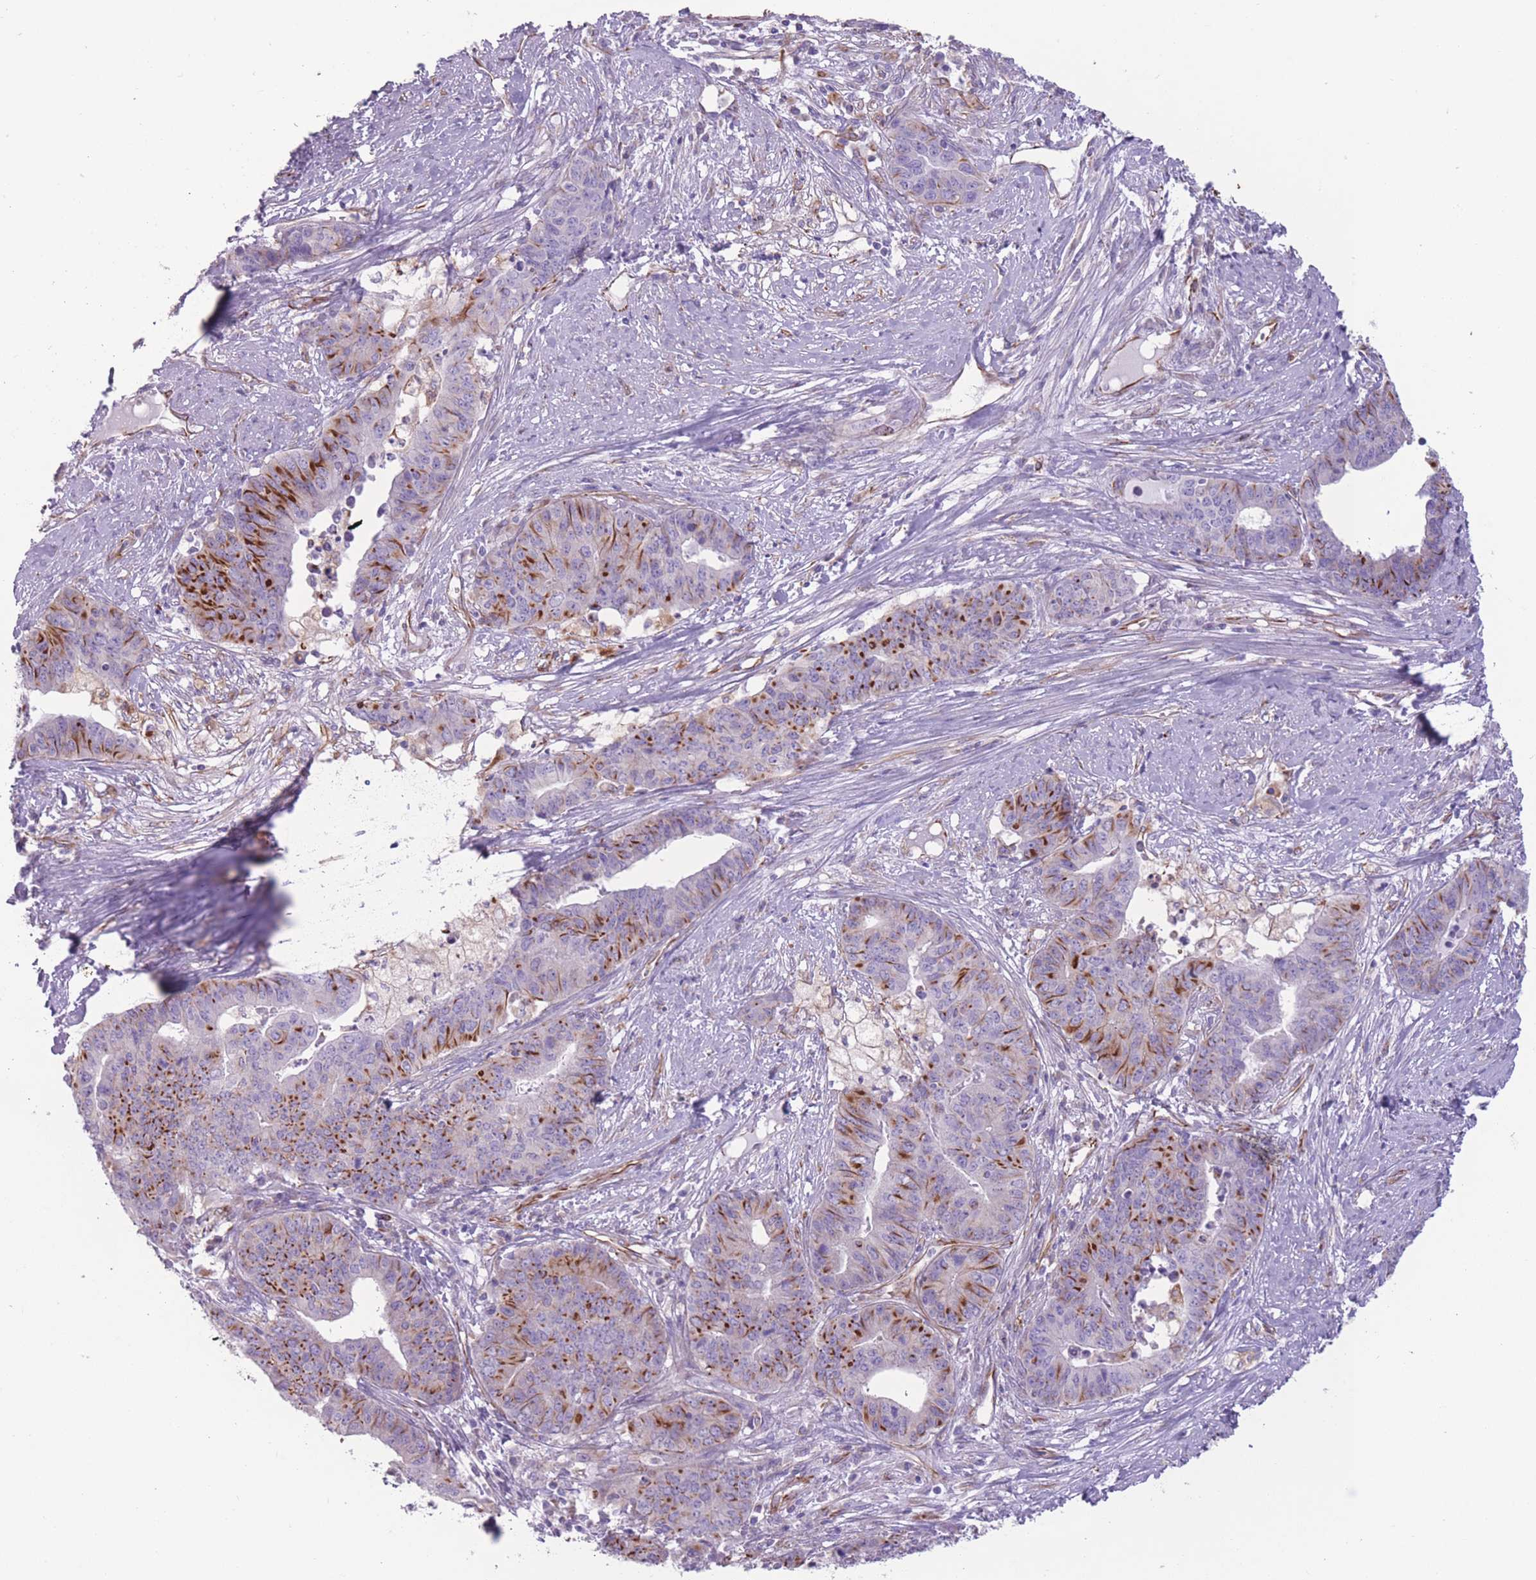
{"staining": {"intensity": "strong", "quantity": "25%-75%", "location": "cytoplasmic/membranous"}, "tissue": "endometrial cancer", "cell_type": "Tumor cells", "image_type": "cancer", "snomed": [{"axis": "morphology", "description": "Adenocarcinoma, NOS"}, {"axis": "topography", "description": "Endometrium"}], "caption": "Endometrial cancer (adenocarcinoma) stained with a protein marker demonstrates strong staining in tumor cells.", "gene": "PTCD1", "patient": {"sex": "female", "age": 59}}